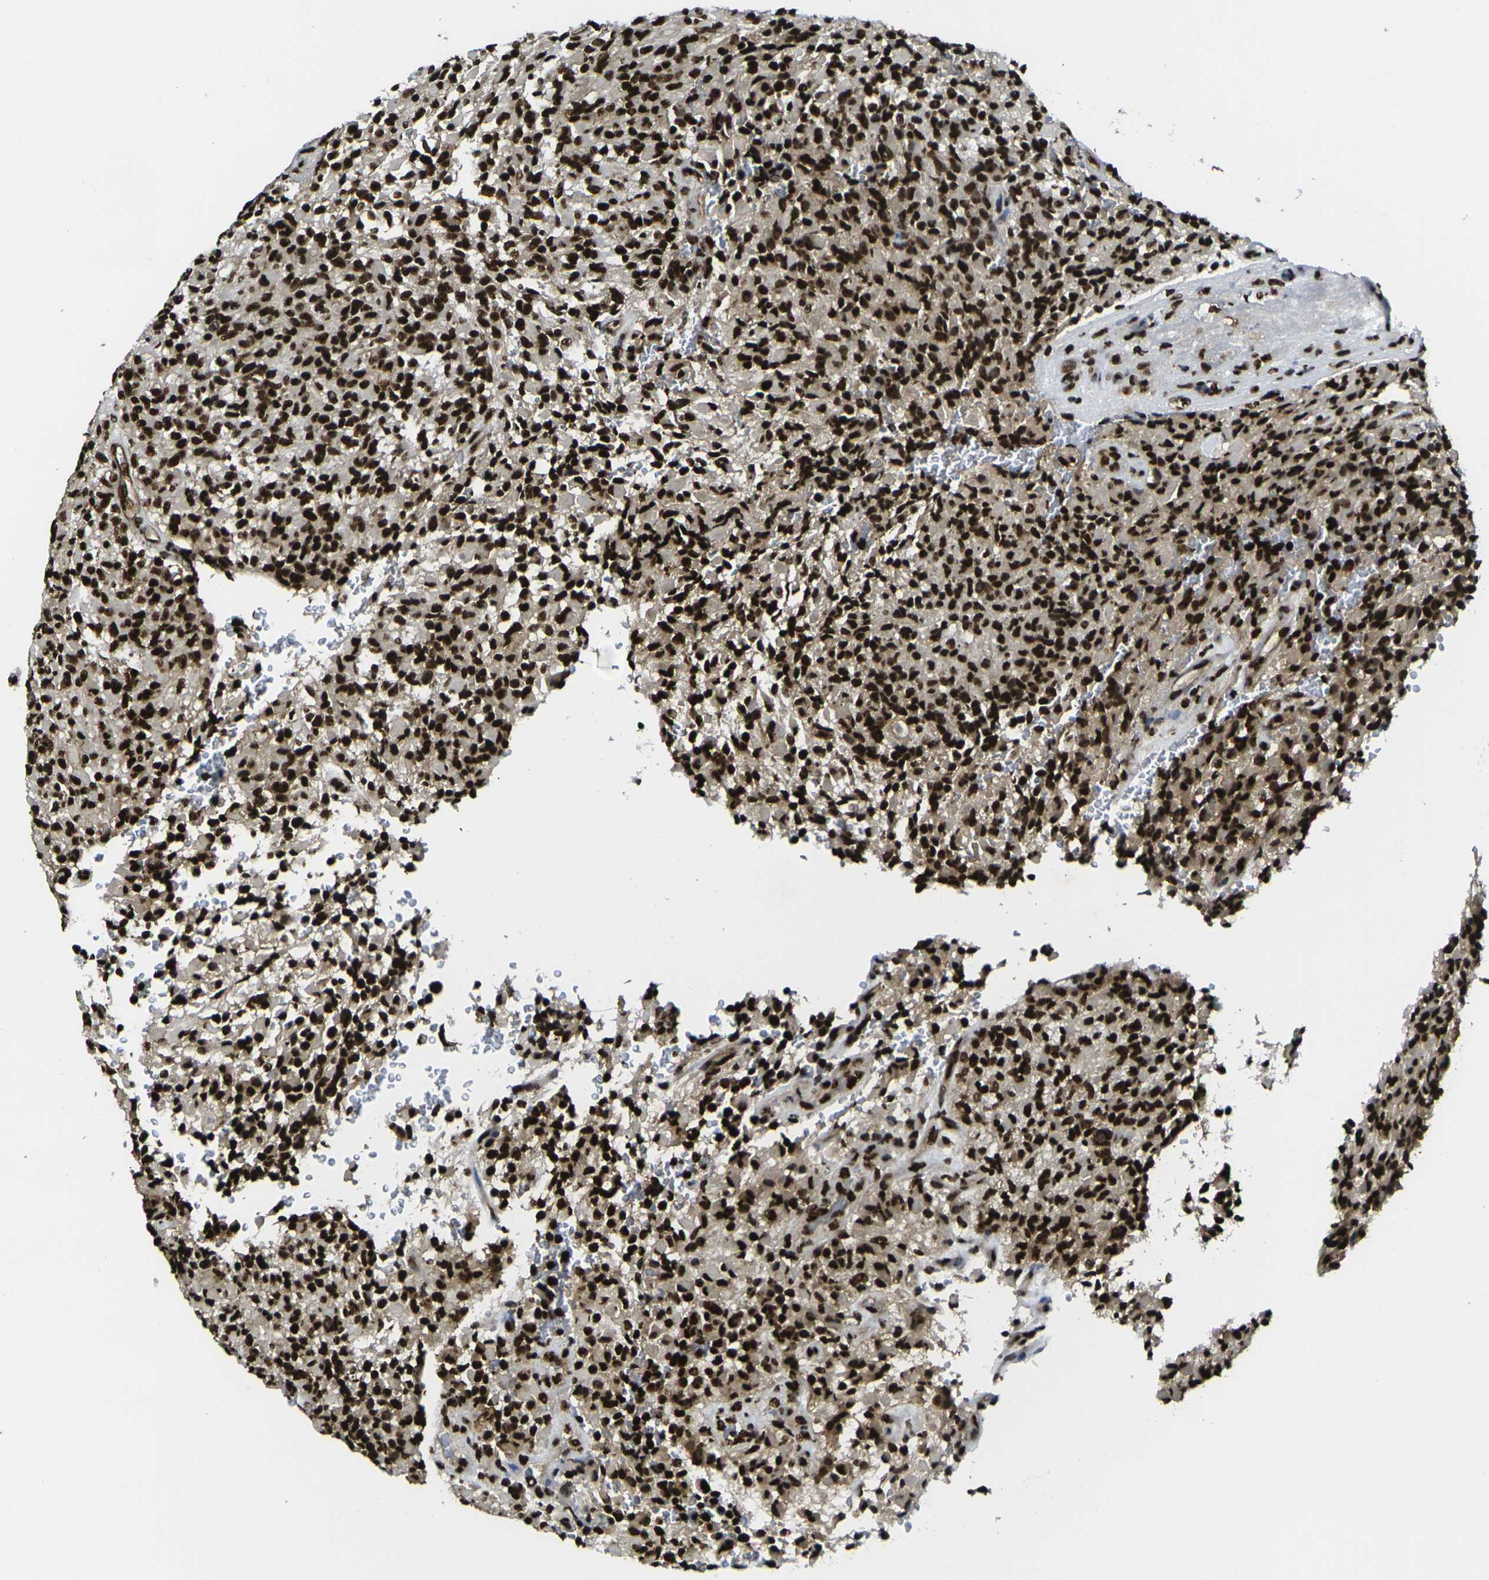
{"staining": {"intensity": "strong", "quantity": ">75%", "location": "nuclear"}, "tissue": "glioma", "cell_type": "Tumor cells", "image_type": "cancer", "snomed": [{"axis": "morphology", "description": "Glioma, malignant, High grade"}, {"axis": "topography", "description": "Brain"}], "caption": "Protein staining of malignant high-grade glioma tissue exhibits strong nuclear staining in about >75% of tumor cells.", "gene": "SMARCC1", "patient": {"sex": "male", "age": 71}}